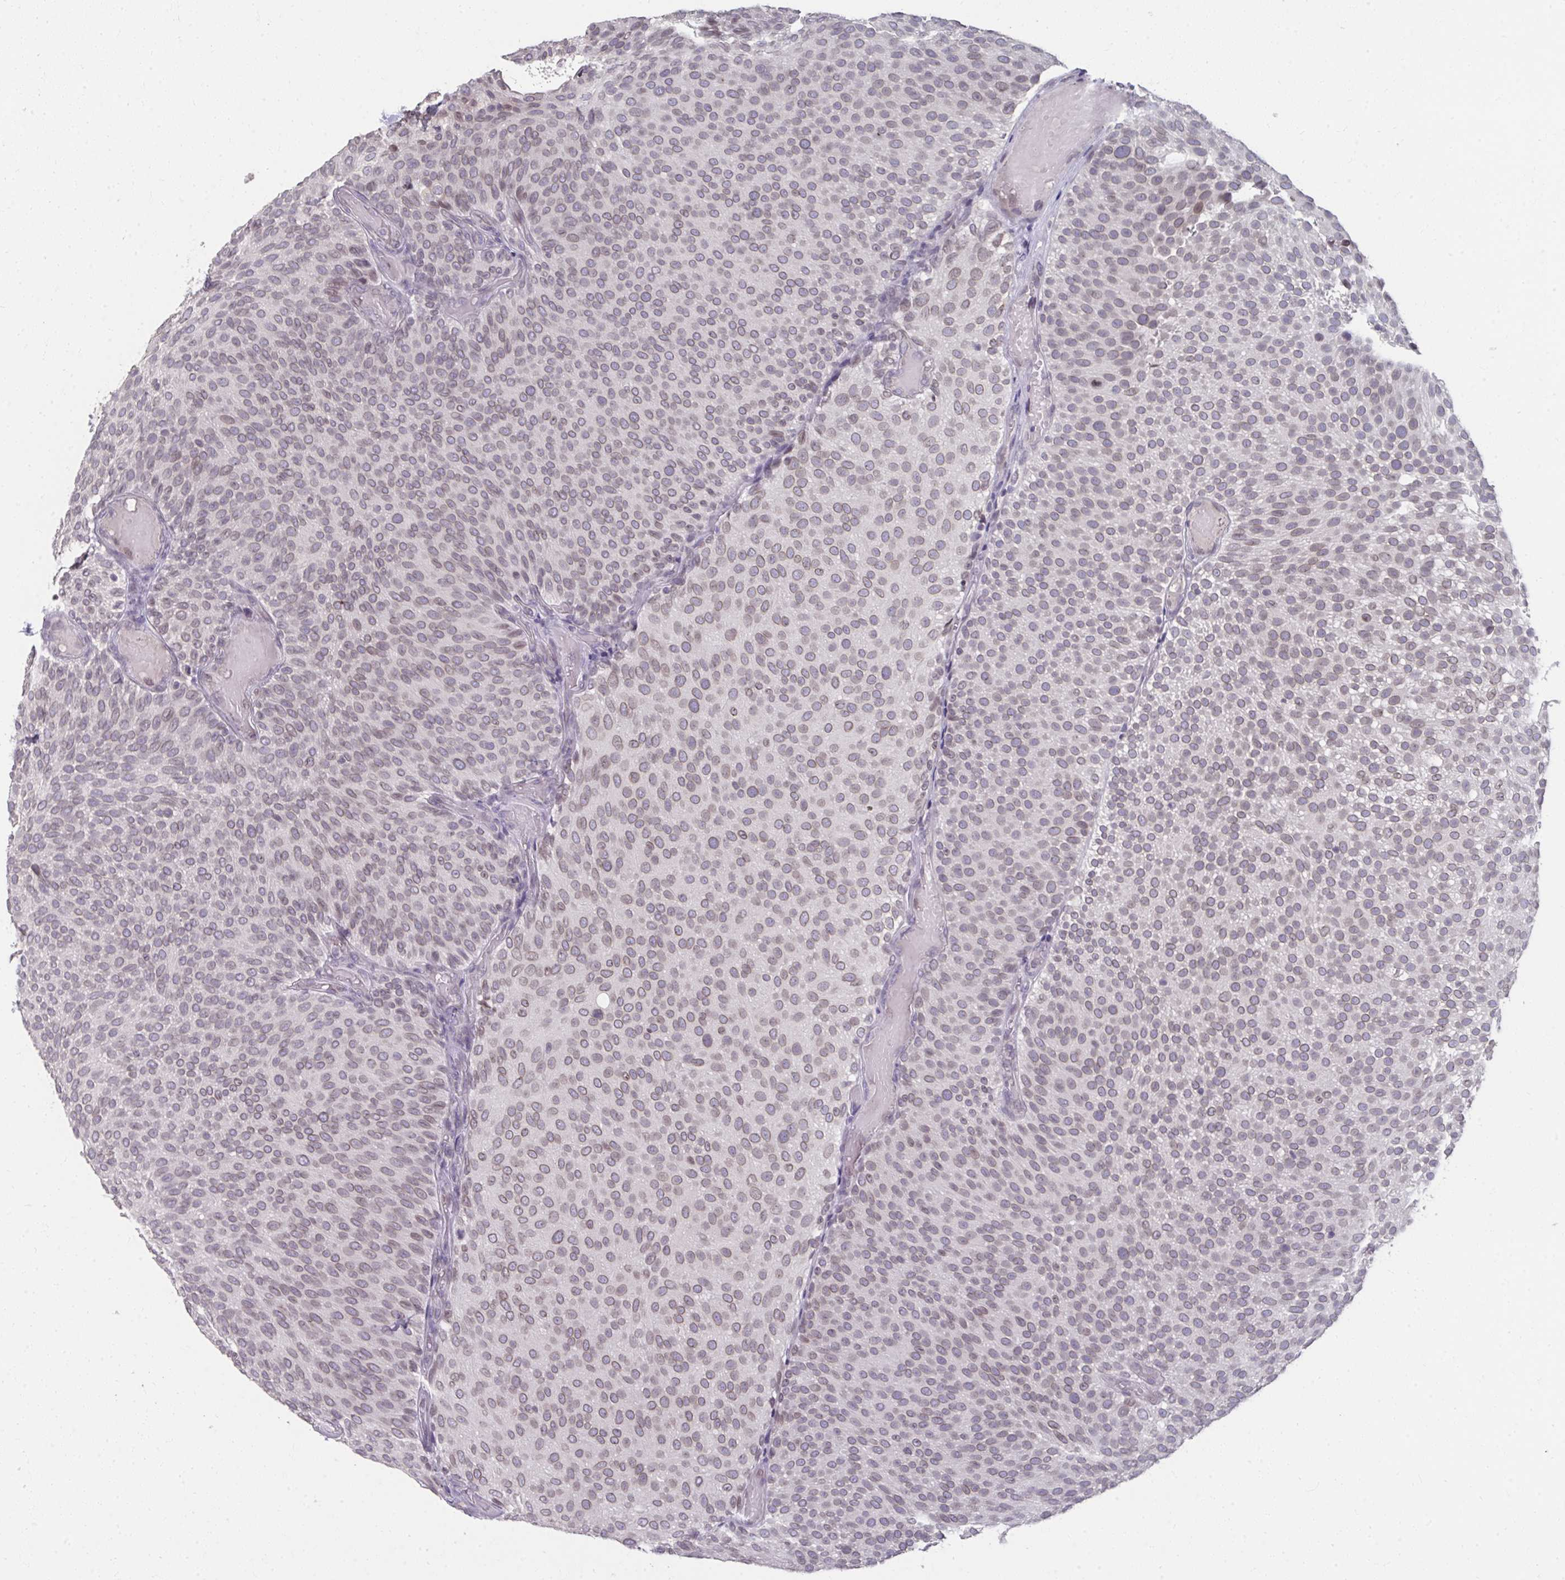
{"staining": {"intensity": "weak", "quantity": "25%-75%", "location": "nuclear"}, "tissue": "urothelial cancer", "cell_type": "Tumor cells", "image_type": "cancer", "snomed": [{"axis": "morphology", "description": "Urothelial carcinoma, Low grade"}, {"axis": "topography", "description": "Urinary bladder"}], "caption": "Protein staining of urothelial cancer tissue exhibits weak nuclear staining in about 25%-75% of tumor cells. (DAB IHC, brown staining for protein, blue staining for nuclei).", "gene": "NUP133", "patient": {"sex": "male", "age": 78}}